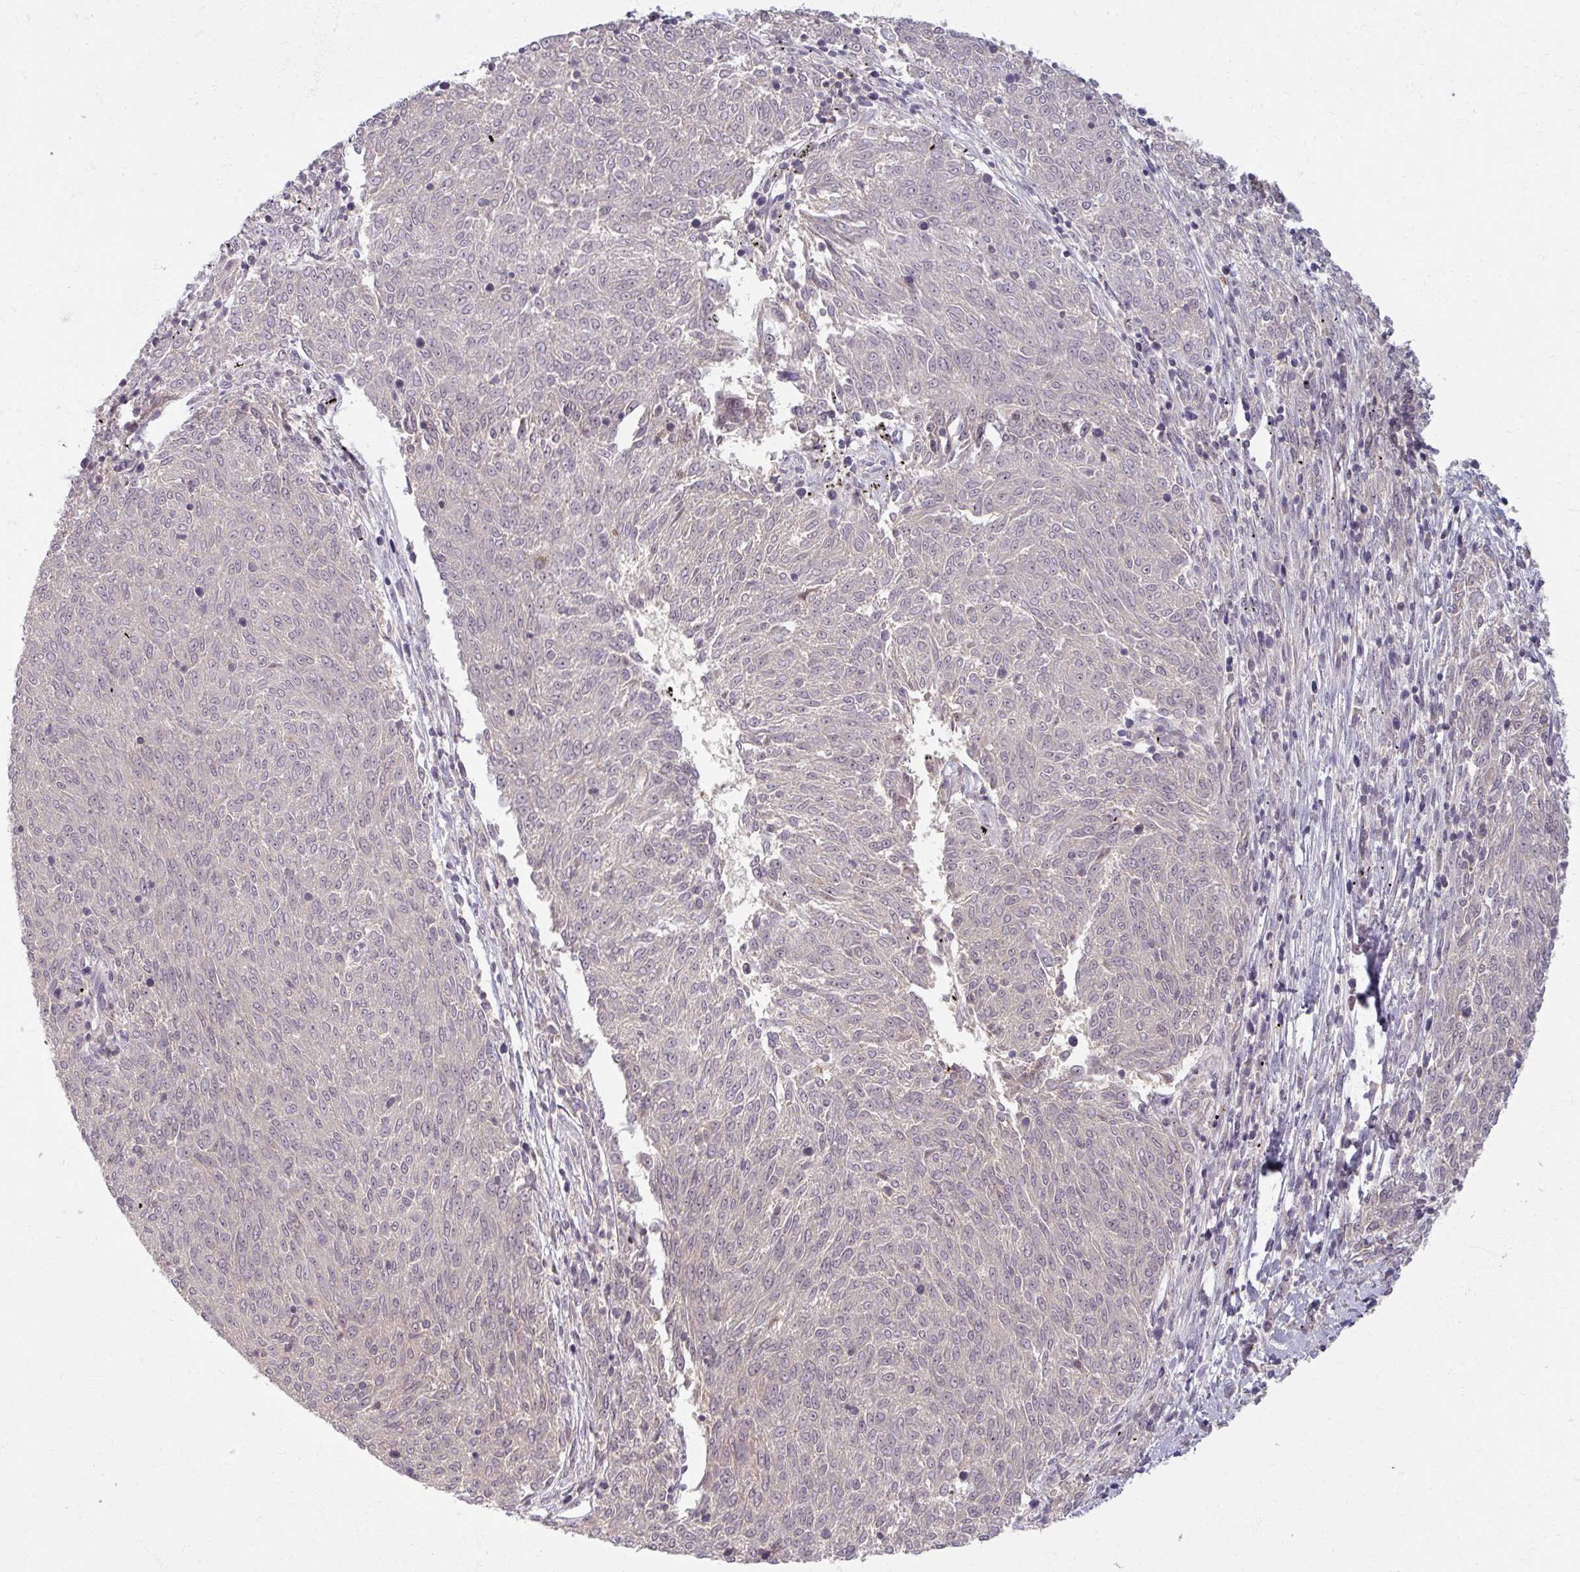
{"staining": {"intensity": "negative", "quantity": "none", "location": "none"}, "tissue": "melanoma", "cell_type": "Tumor cells", "image_type": "cancer", "snomed": [{"axis": "morphology", "description": "Malignant melanoma, NOS"}, {"axis": "topography", "description": "Skin"}], "caption": "Immunohistochemical staining of human malignant melanoma displays no significant positivity in tumor cells.", "gene": "TTLL7", "patient": {"sex": "female", "age": 72}}